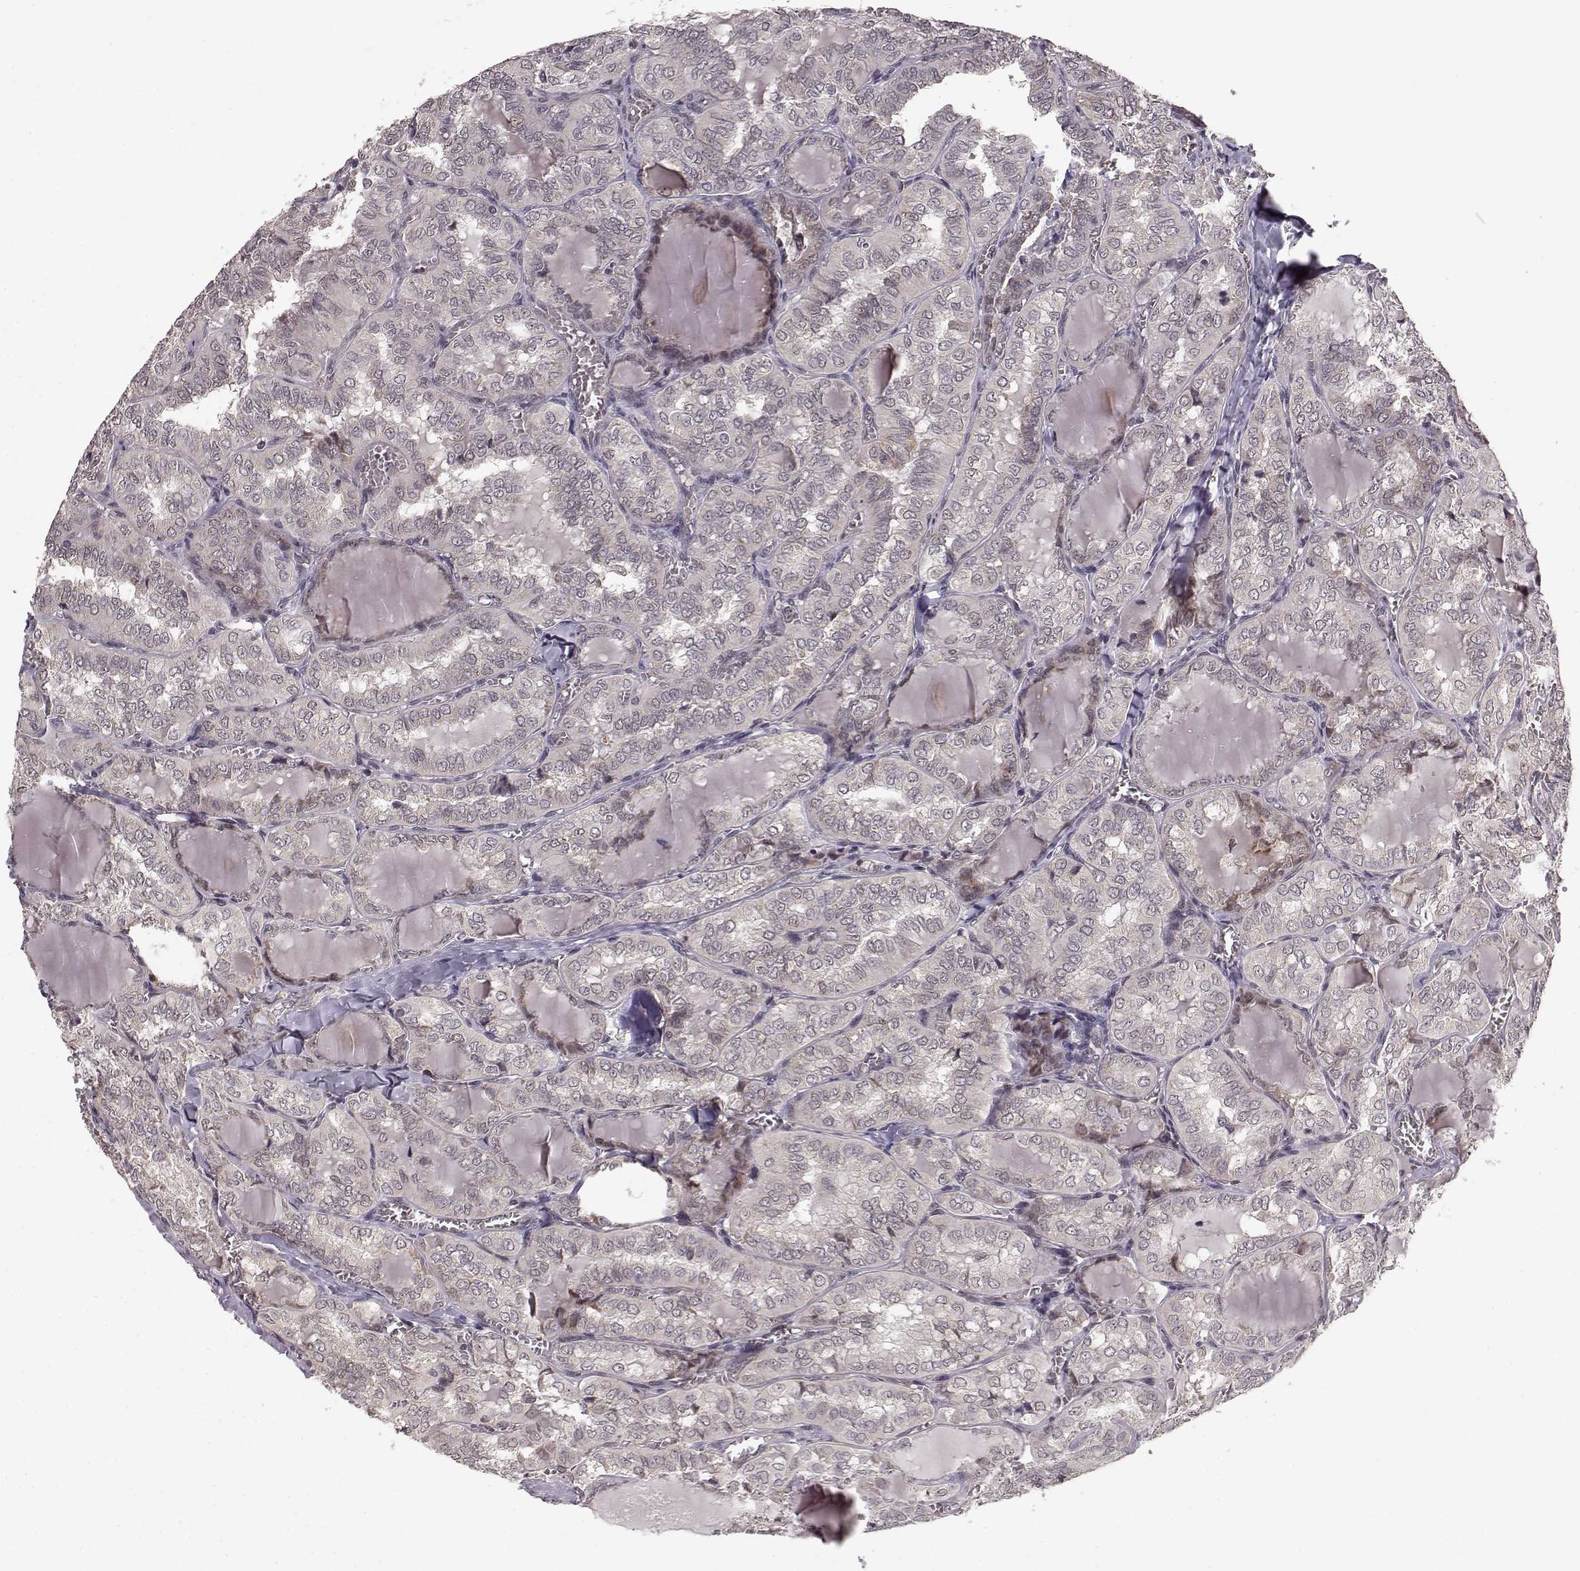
{"staining": {"intensity": "negative", "quantity": "none", "location": "none"}, "tissue": "thyroid cancer", "cell_type": "Tumor cells", "image_type": "cancer", "snomed": [{"axis": "morphology", "description": "Papillary adenocarcinoma, NOS"}, {"axis": "topography", "description": "Thyroid gland"}], "caption": "IHC photomicrograph of neoplastic tissue: human thyroid cancer stained with DAB (3,3'-diaminobenzidine) demonstrates no significant protein positivity in tumor cells. (Stains: DAB (3,3'-diaminobenzidine) IHC with hematoxylin counter stain, Microscopy: brightfield microscopy at high magnification).", "gene": "ELOVL5", "patient": {"sex": "female", "age": 41}}